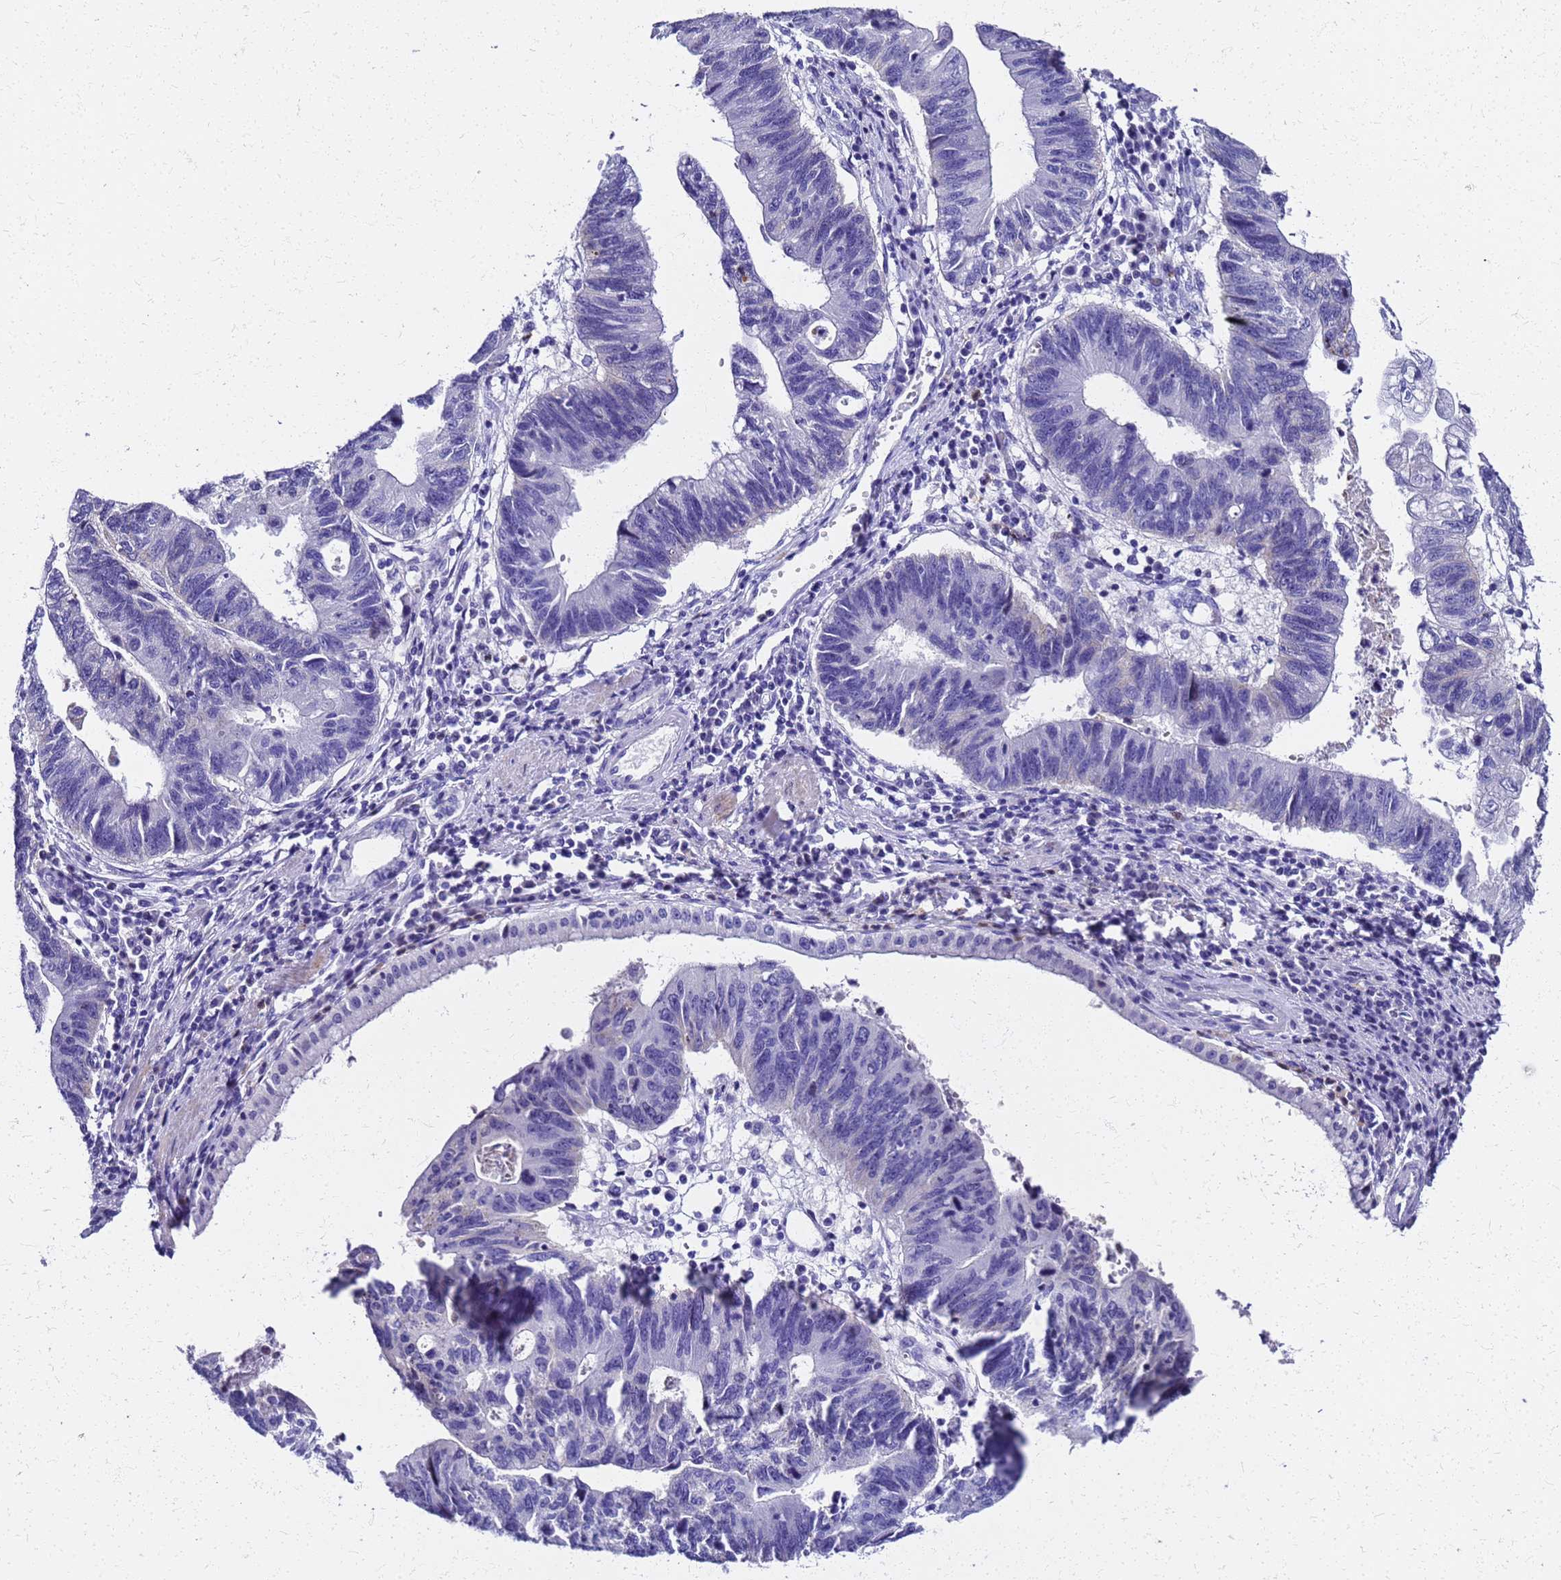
{"staining": {"intensity": "negative", "quantity": "none", "location": "none"}, "tissue": "stomach cancer", "cell_type": "Tumor cells", "image_type": "cancer", "snomed": [{"axis": "morphology", "description": "Adenocarcinoma, NOS"}, {"axis": "topography", "description": "Stomach"}], "caption": "Adenocarcinoma (stomach) stained for a protein using immunohistochemistry exhibits no expression tumor cells.", "gene": "SMIM21", "patient": {"sex": "male", "age": 59}}